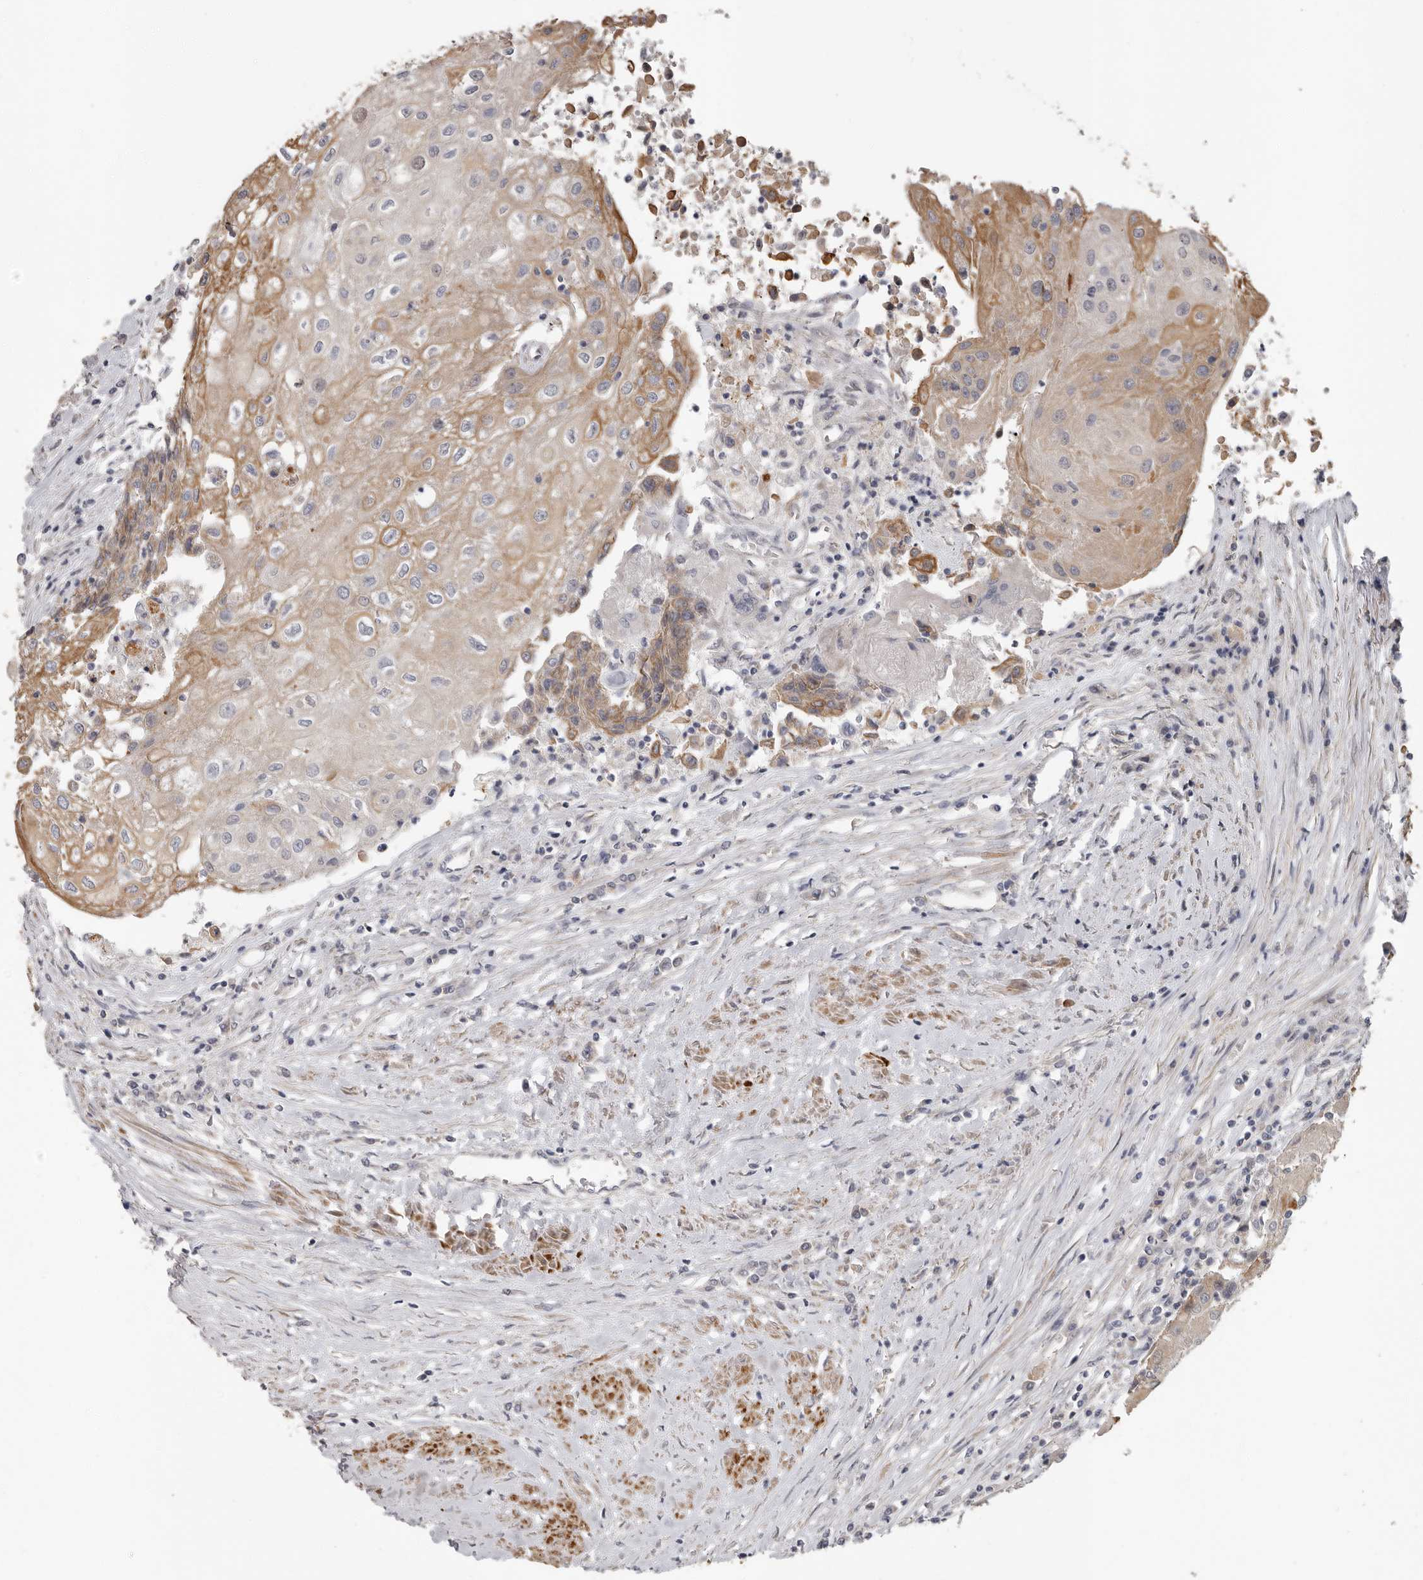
{"staining": {"intensity": "moderate", "quantity": ">75%", "location": "cytoplasmic/membranous"}, "tissue": "urothelial cancer", "cell_type": "Tumor cells", "image_type": "cancer", "snomed": [{"axis": "morphology", "description": "Urothelial carcinoma, High grade"}, {"axis": "topography", "description": "Urinary bladder"}], "caption": "Urothelial carcinoma (high-grade) tissue shows moderate cytoplasmic/membranous positivity in about >75% of tumor cells The protein is shown in brown color, while the nuclei are stained blue.", "gene": "UNK", "patient": {"sex": "female", "age": 85}}